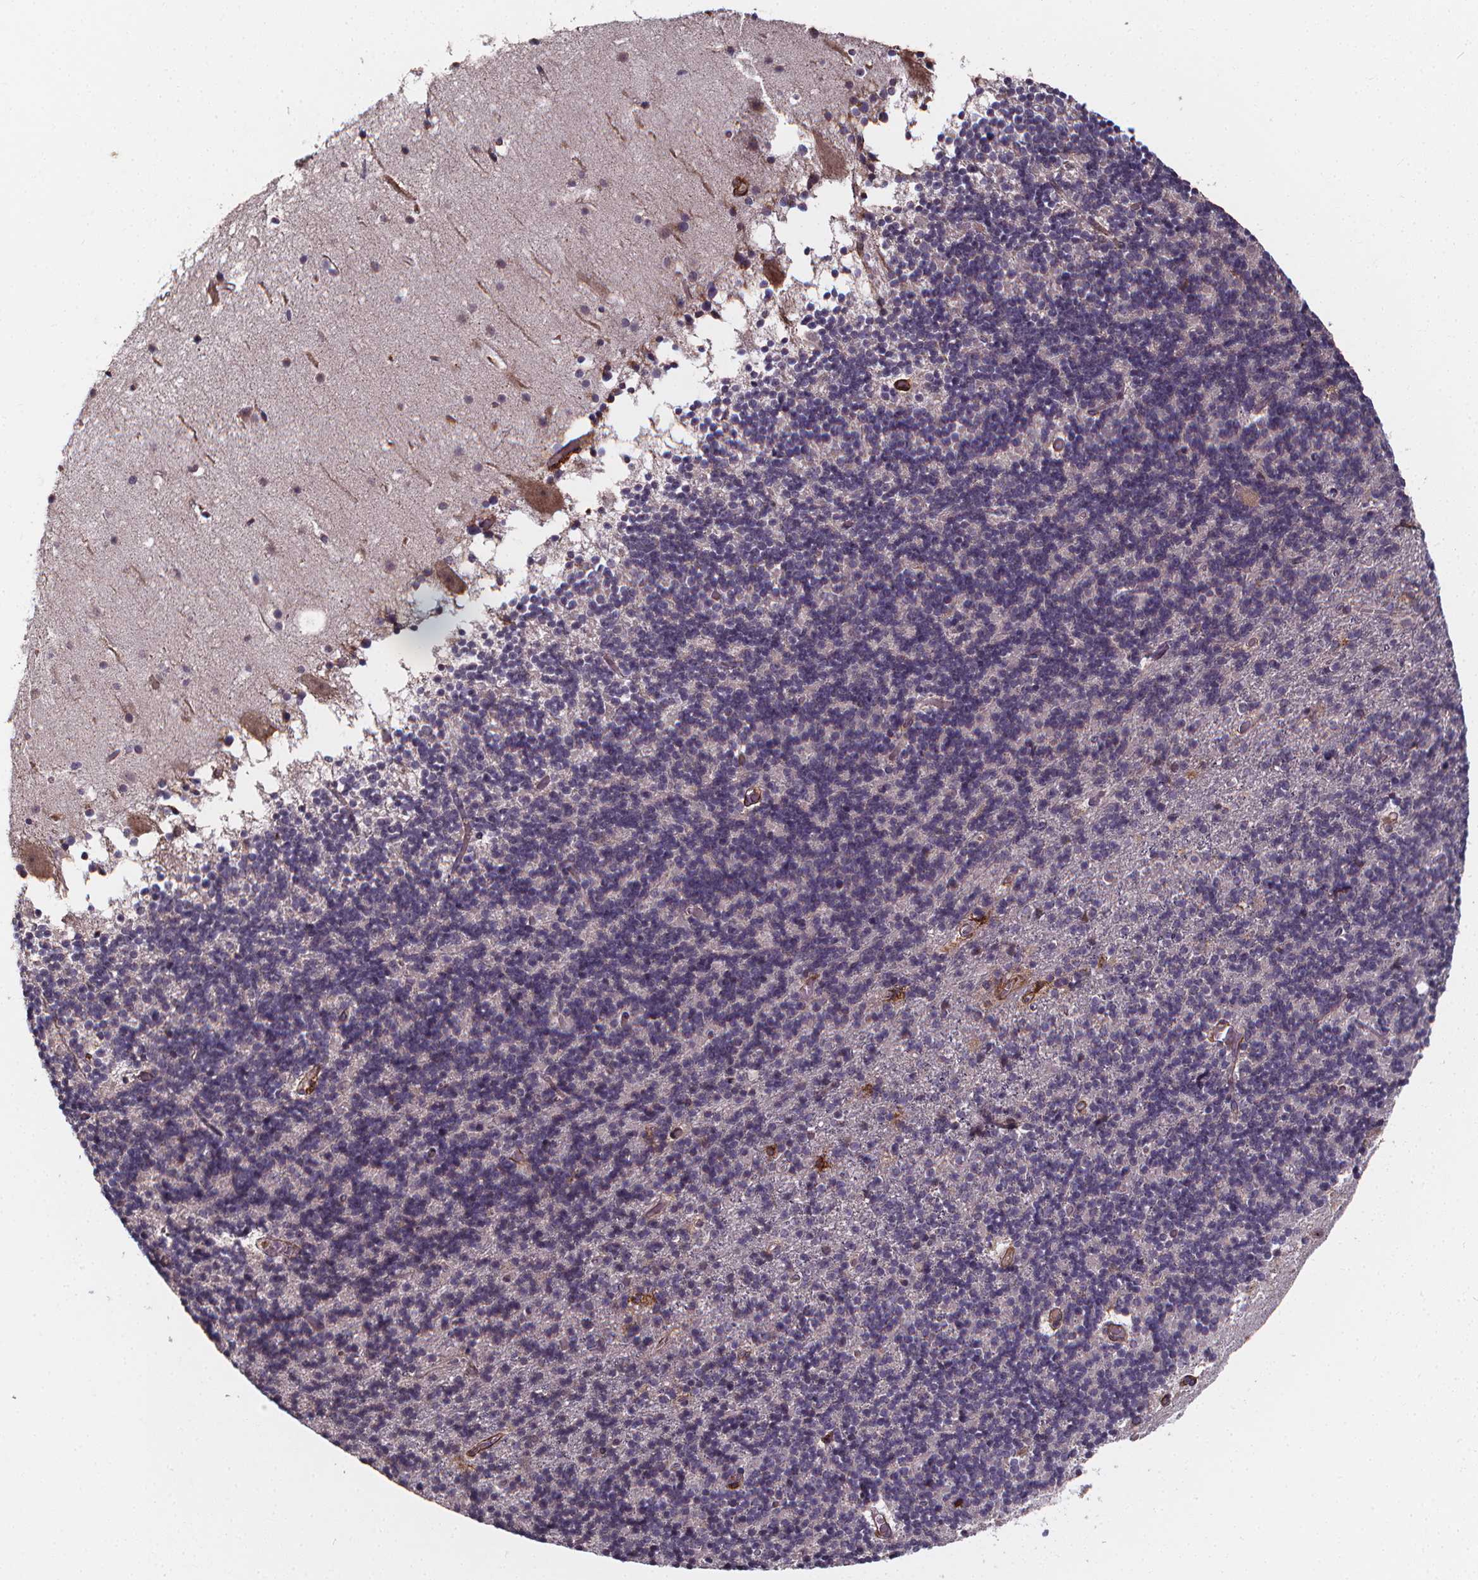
{"staining": {"intensity": "negative", "quantity": "none", "location": "none"}, "tissue": "cerebellum", "cell_type": "Cells in granular layer", "image_type": "normal", "snomed": [{"axis": "morphology", "description": "Normal tissue, NOS"}, {"axis": "topography", "description": "Cerebellum"}], "caption": "Cerebellum stained for a protein using immunohistochemistry (IHC) displays no expression cells in granular layer.", "gene": "AEBP1", "patient": {"sex": "male", "age": 70}}